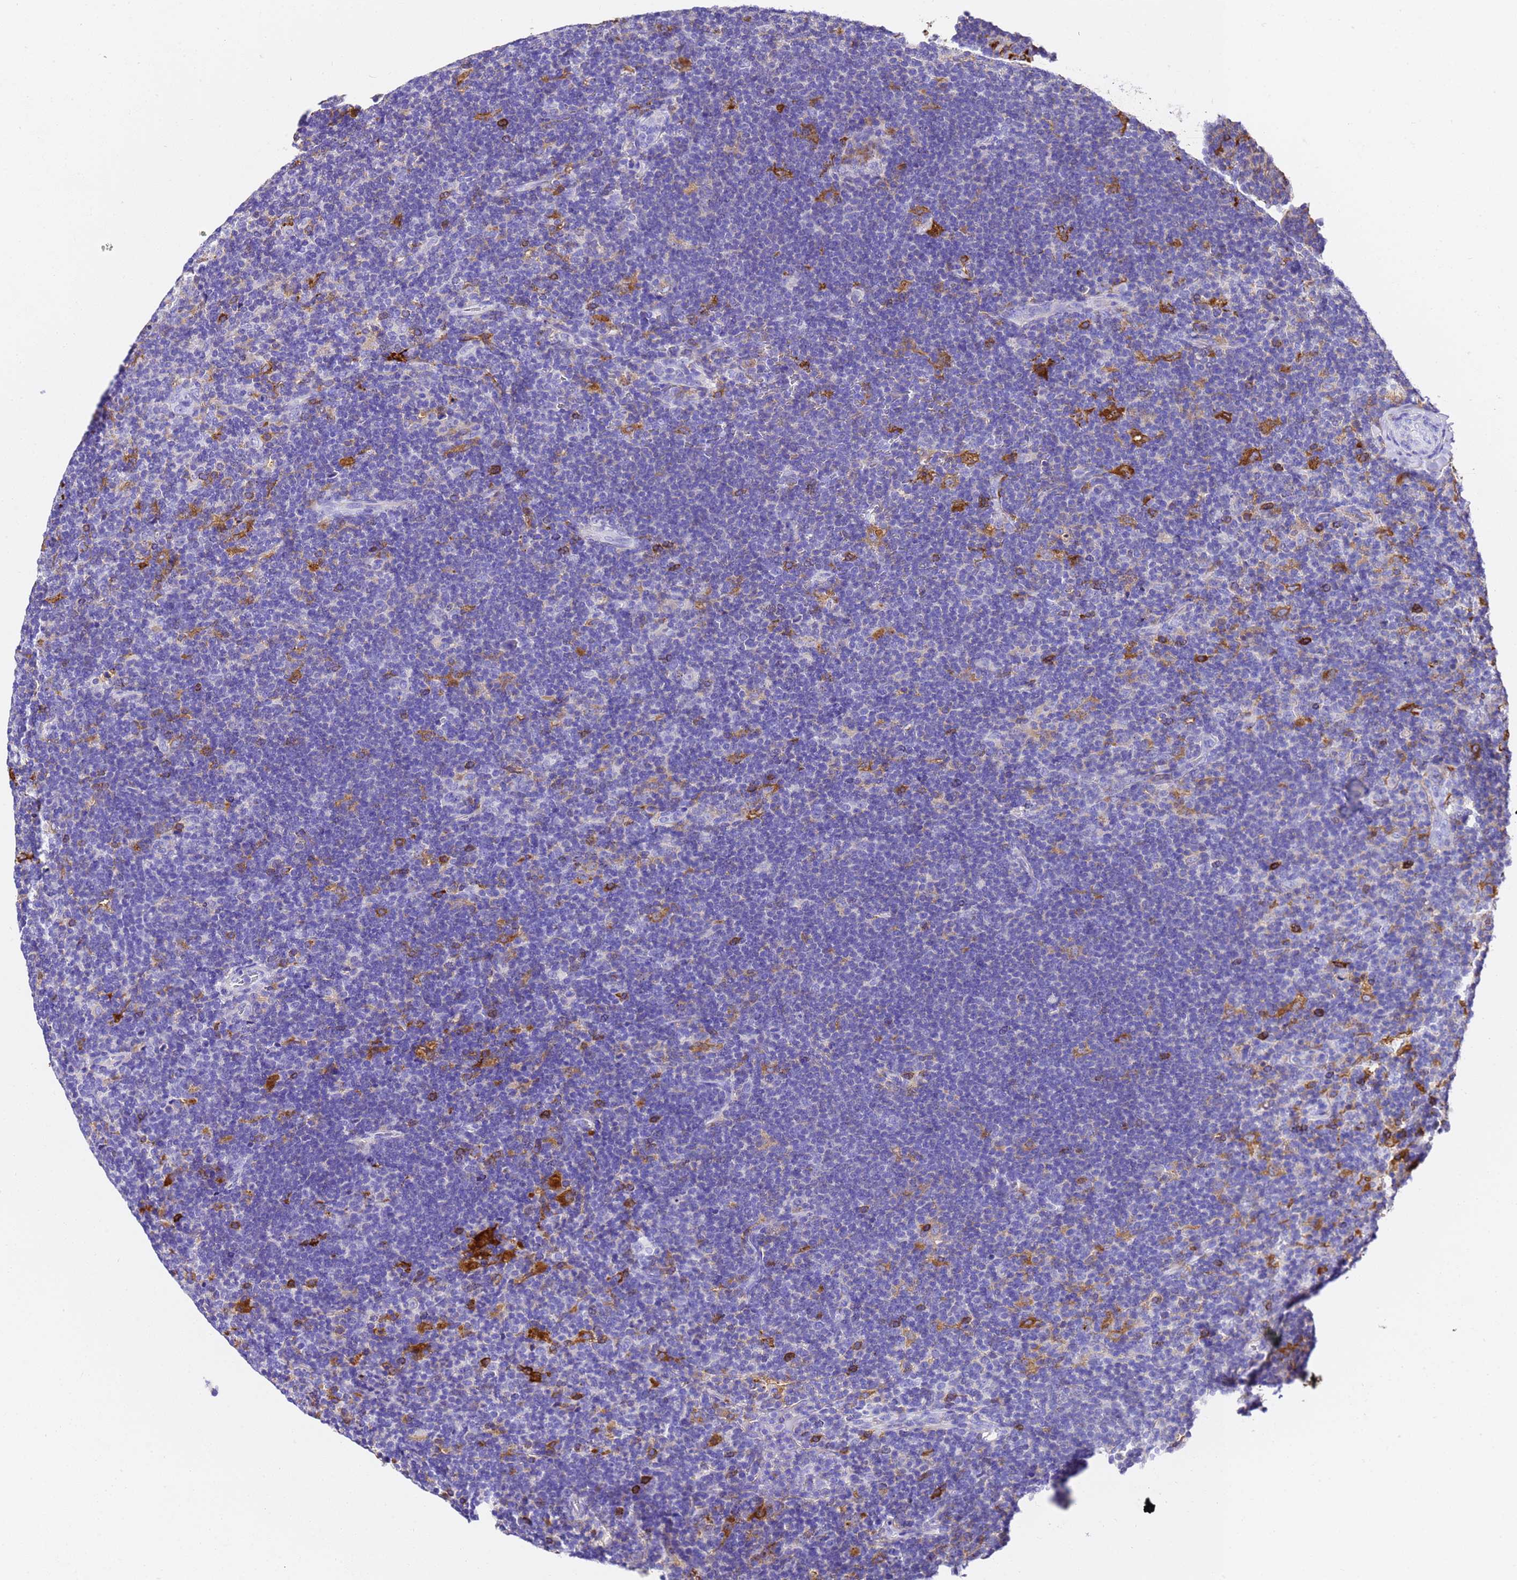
{"staining": {"intensity": "negative", "quantity": "none", "location": "none"}, "tissue": "lymphoma", "cell_type": "Tumor cells", "image_type": "cancer", "snomed": [{"axis": "morphology", "description": "Hodgkin's disease, NOS"}, {"axis": "topography", "description": "Lymph node"}], "caption": "Hodgkin's disease was stained to show a protein in brown. There is no significant staining in tumor cells.", "gene": "FTL", "patient": {"sex": "female", "age": 57}}